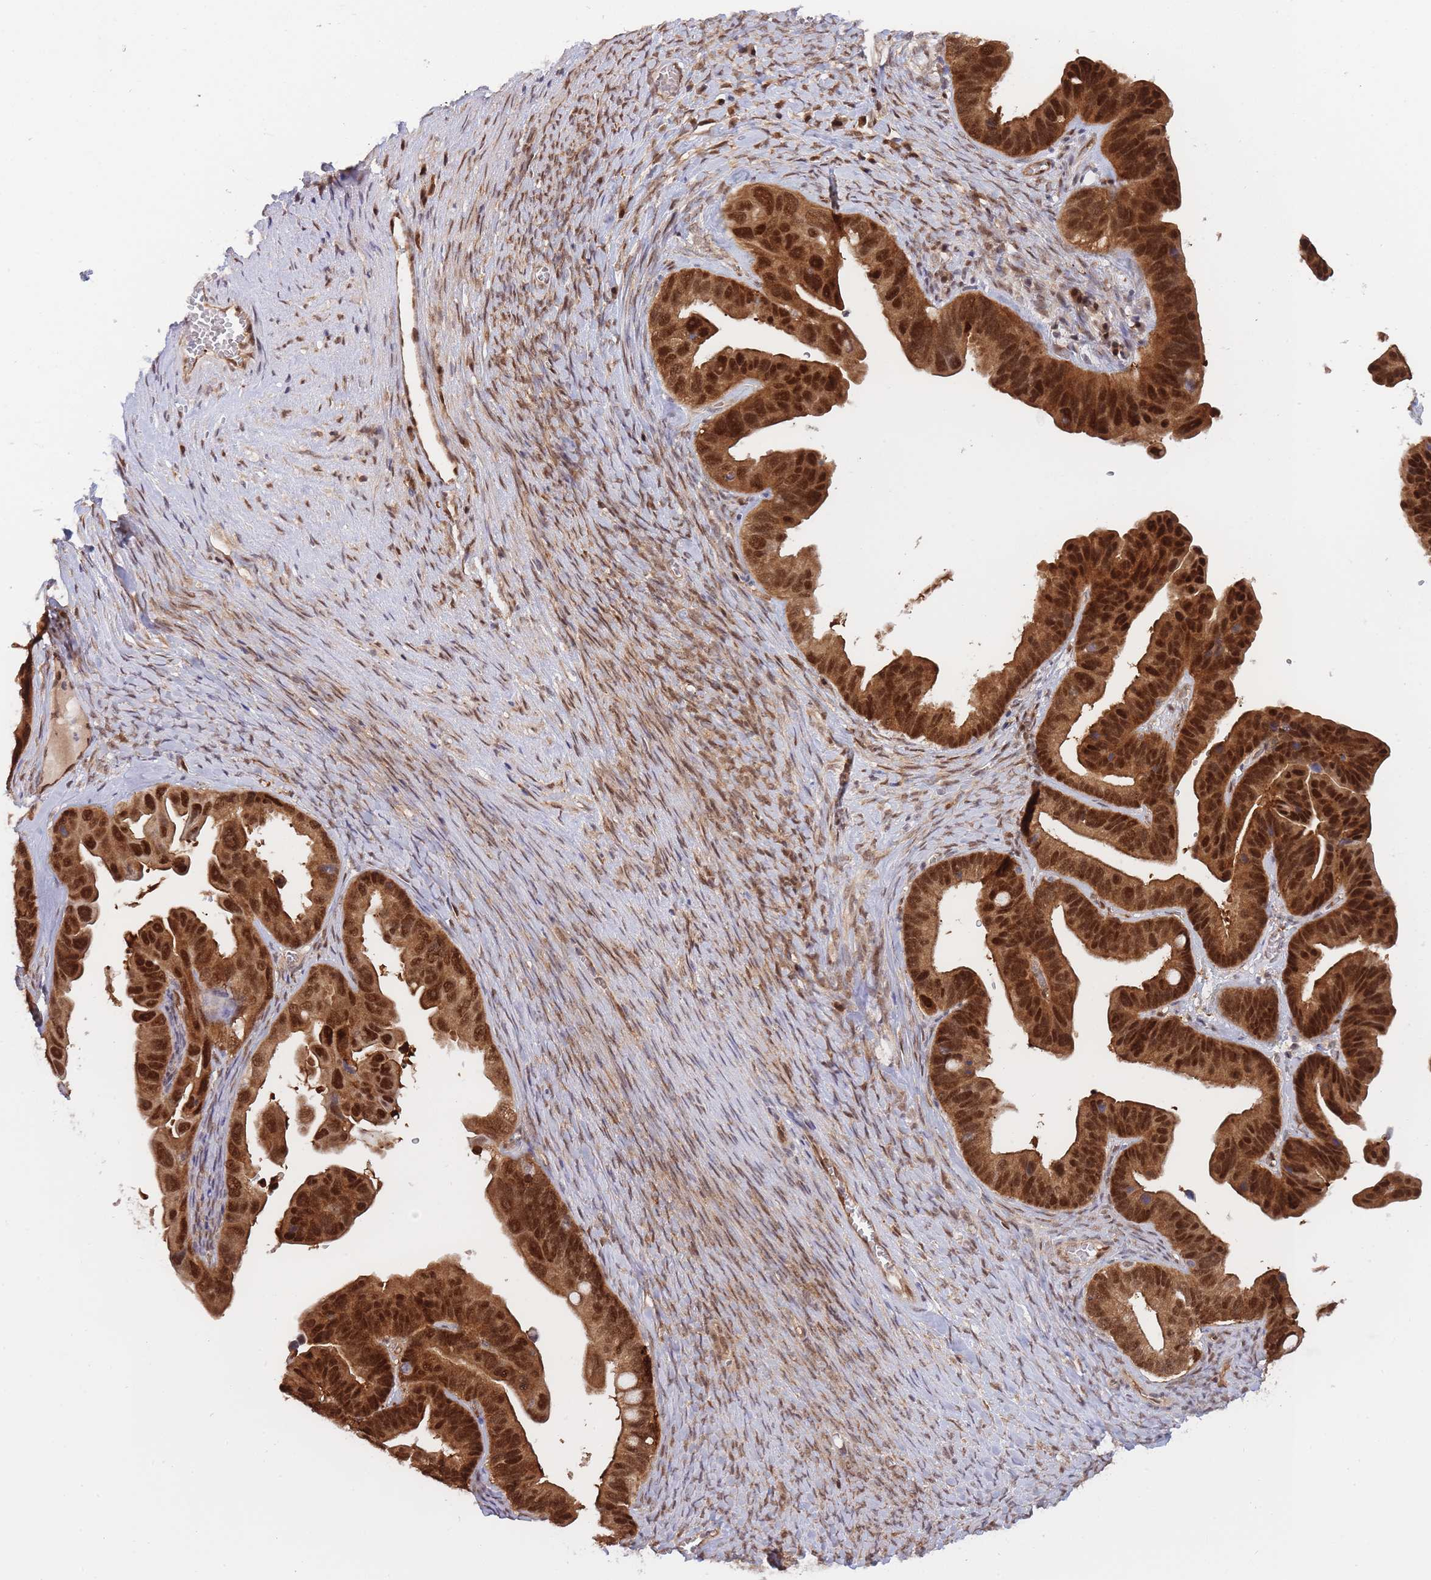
{"staining": {"intensity": "strong", "quantity": ">75%", "location": "cytoplasmic/membranous,nuclear"}, "tissue": "ovarian cancer", "cell_type": "Tumor cells", "image_type": "cancer", "snomed": [{"axis": "morphology", "description": "Cystadenocarcinoma, serous, NOS"}, {"axis": "topography", "description": "Ovary"}], "caption": "An IHC micrograph of tumor tissue is shown. Protein staining in brown highlights strong cytoplasmic/membranous and nuclear positivity in ovarian serous cystadenocarcinoma within tumor cells.", "gene": "NSFL1C", "patient": {"sex": "female", "age": 56}}